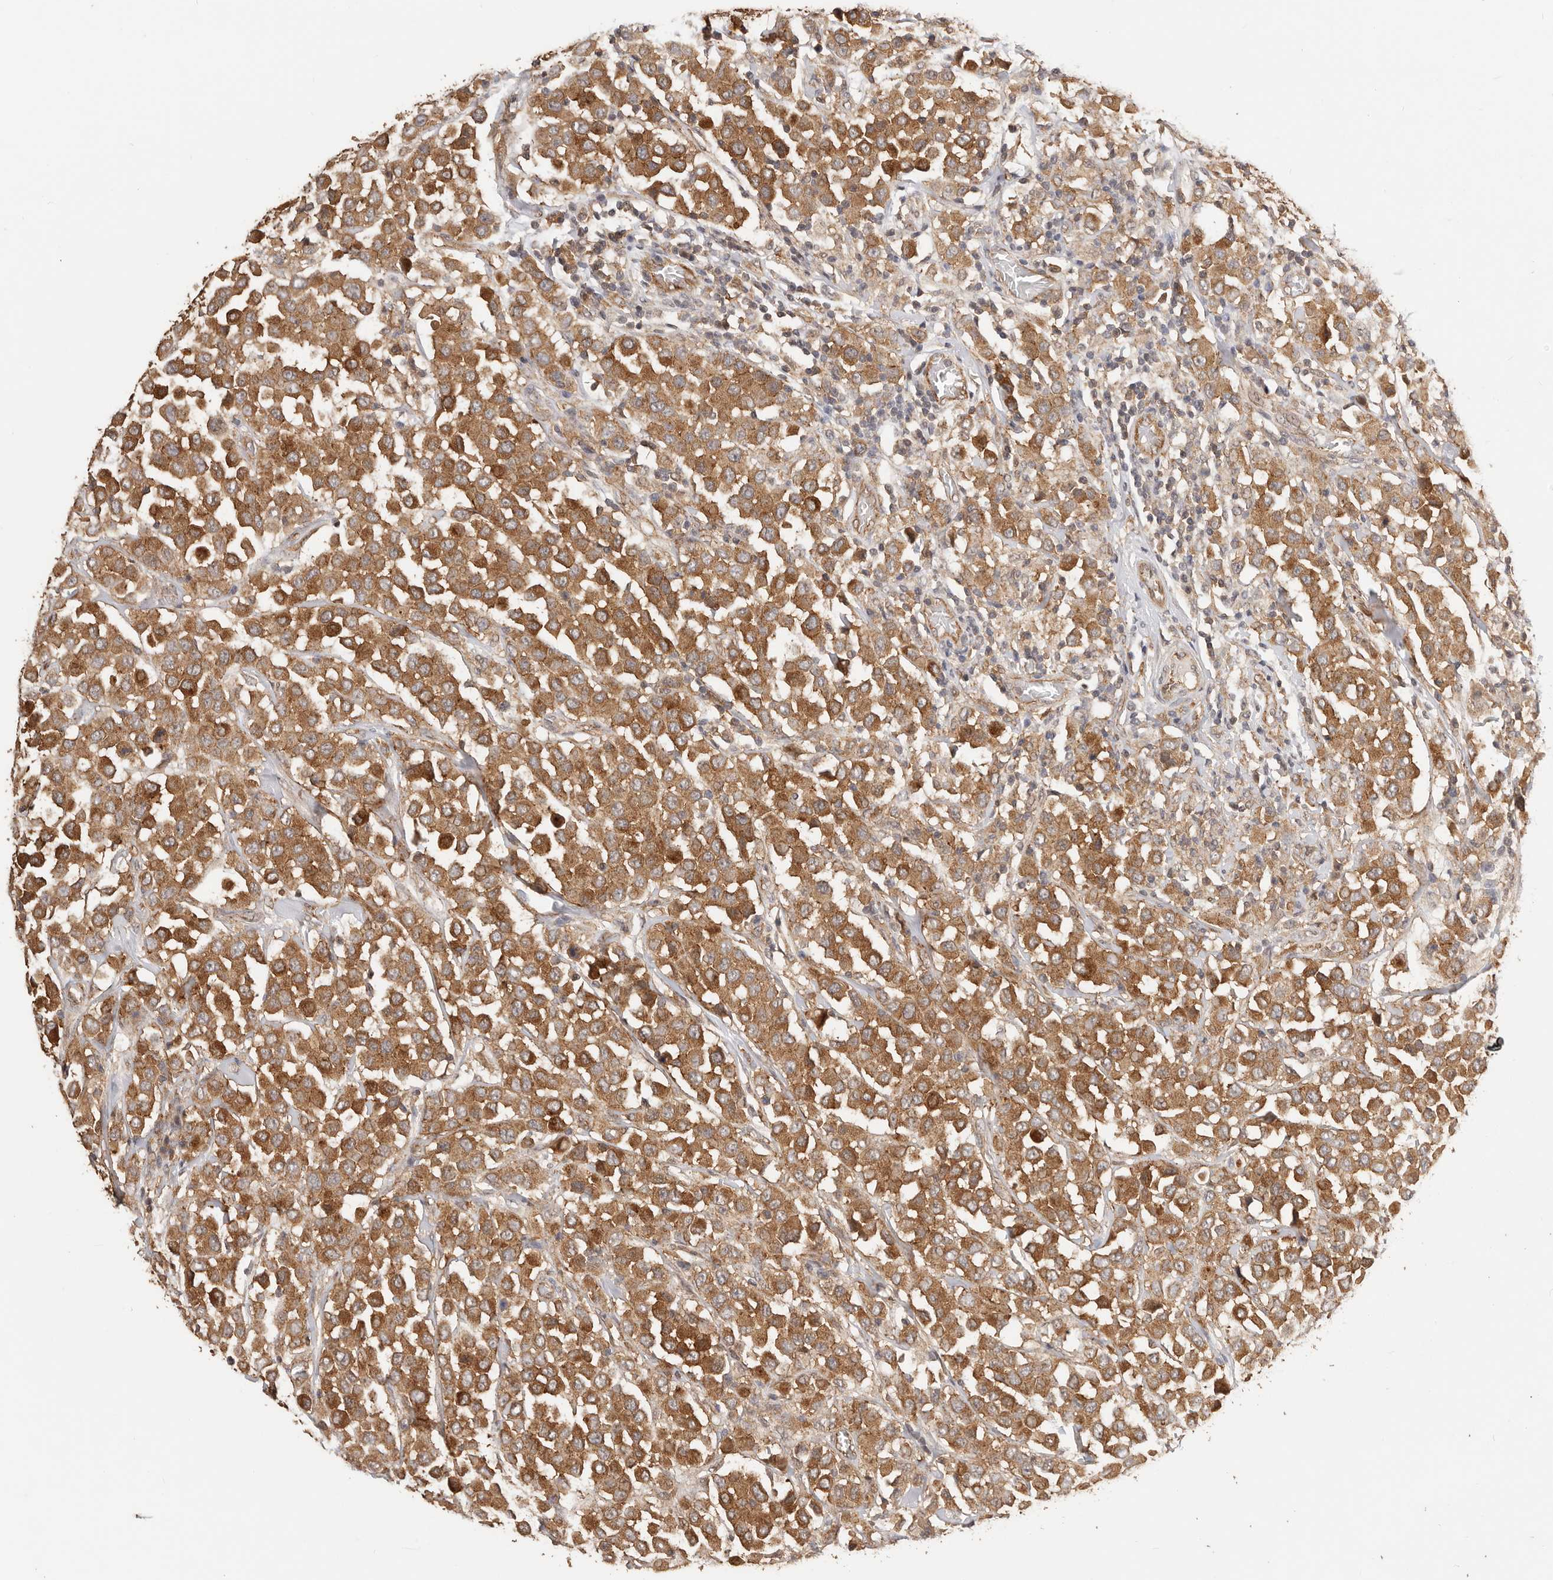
{"staining": {"intensity": "moderate", "quantity": ">75%", "location": "cytoplasmic/membranous"}, "tissue": "breast cancer", "cell_type": "Tumor cells", "image_type": "cancer", "snomed": [{"axis": "morphology", "description": "Duct carcinoma"}, {"axis": "topography", "description": "Breast"}], "caption": "Breast infiltrating ductal carcinoma was stained to show a protein in brown. There is medium levels of moderate cytoplasmic/membranous staining in approximately >75% of tumor cells.", "gene": "AFDN", "patient": {"sex": "female", "age": 61}}